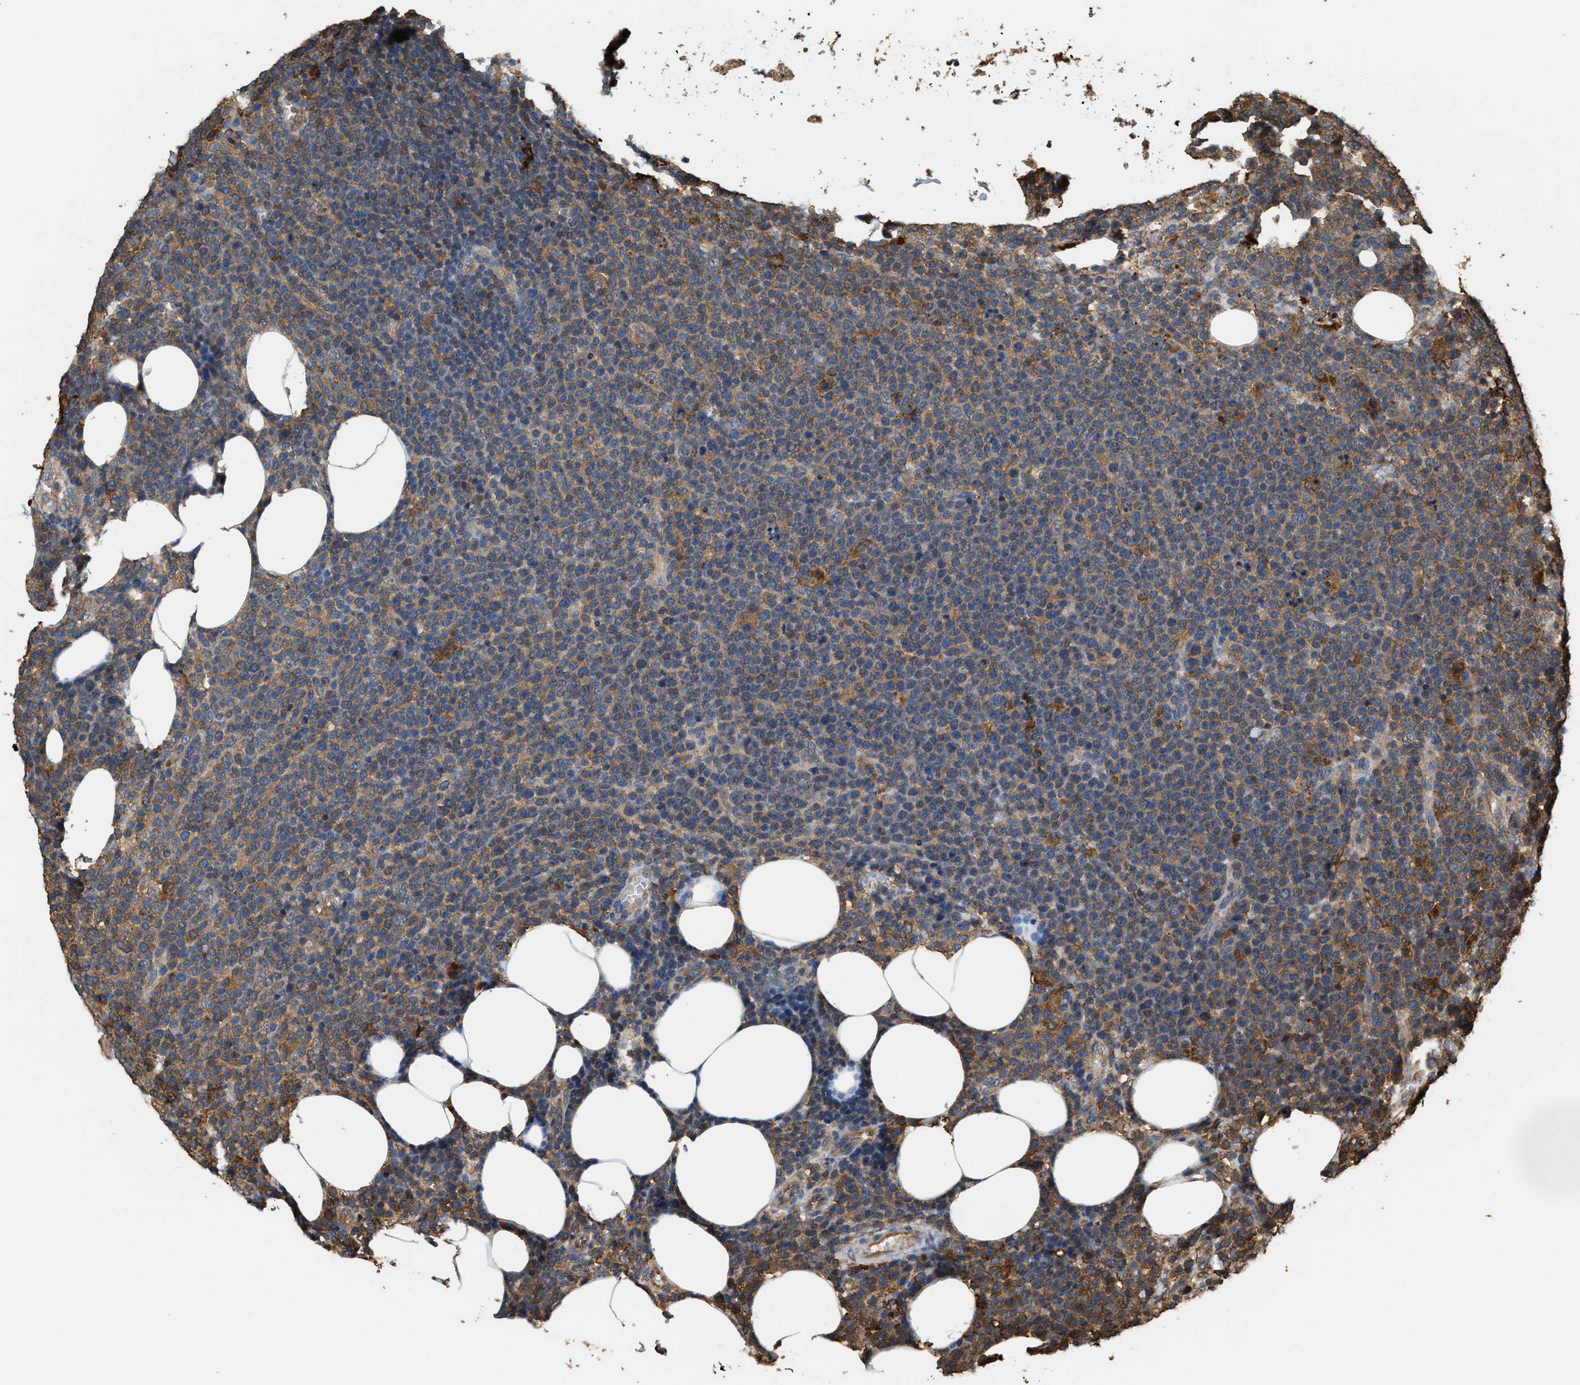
{"staining": {"intensity": "moderate", "quantity": ">75%", "location": "cytoplasmic/membranous"}, "tissue": "lymphoma", "cell_type": "Tumor cells", "image_type": "cancer", "snomed": [{"axis": "morphology", "description": "Malignant lymphoma, non-Hodgkin's type, High grade"}, {"axis": "topography", "description": "Lymph node"}], "caption": "High-power microscopy captured an immunohistochemistry histopathology image of high-grade malignant lymphoma, non-Hodgkin's type, revealing moderate cytoplasmic/membranous expression in approximately >75% of tumor cells.", "gene": "ATIC", "patient": {"sex": "male", "age": 61}}